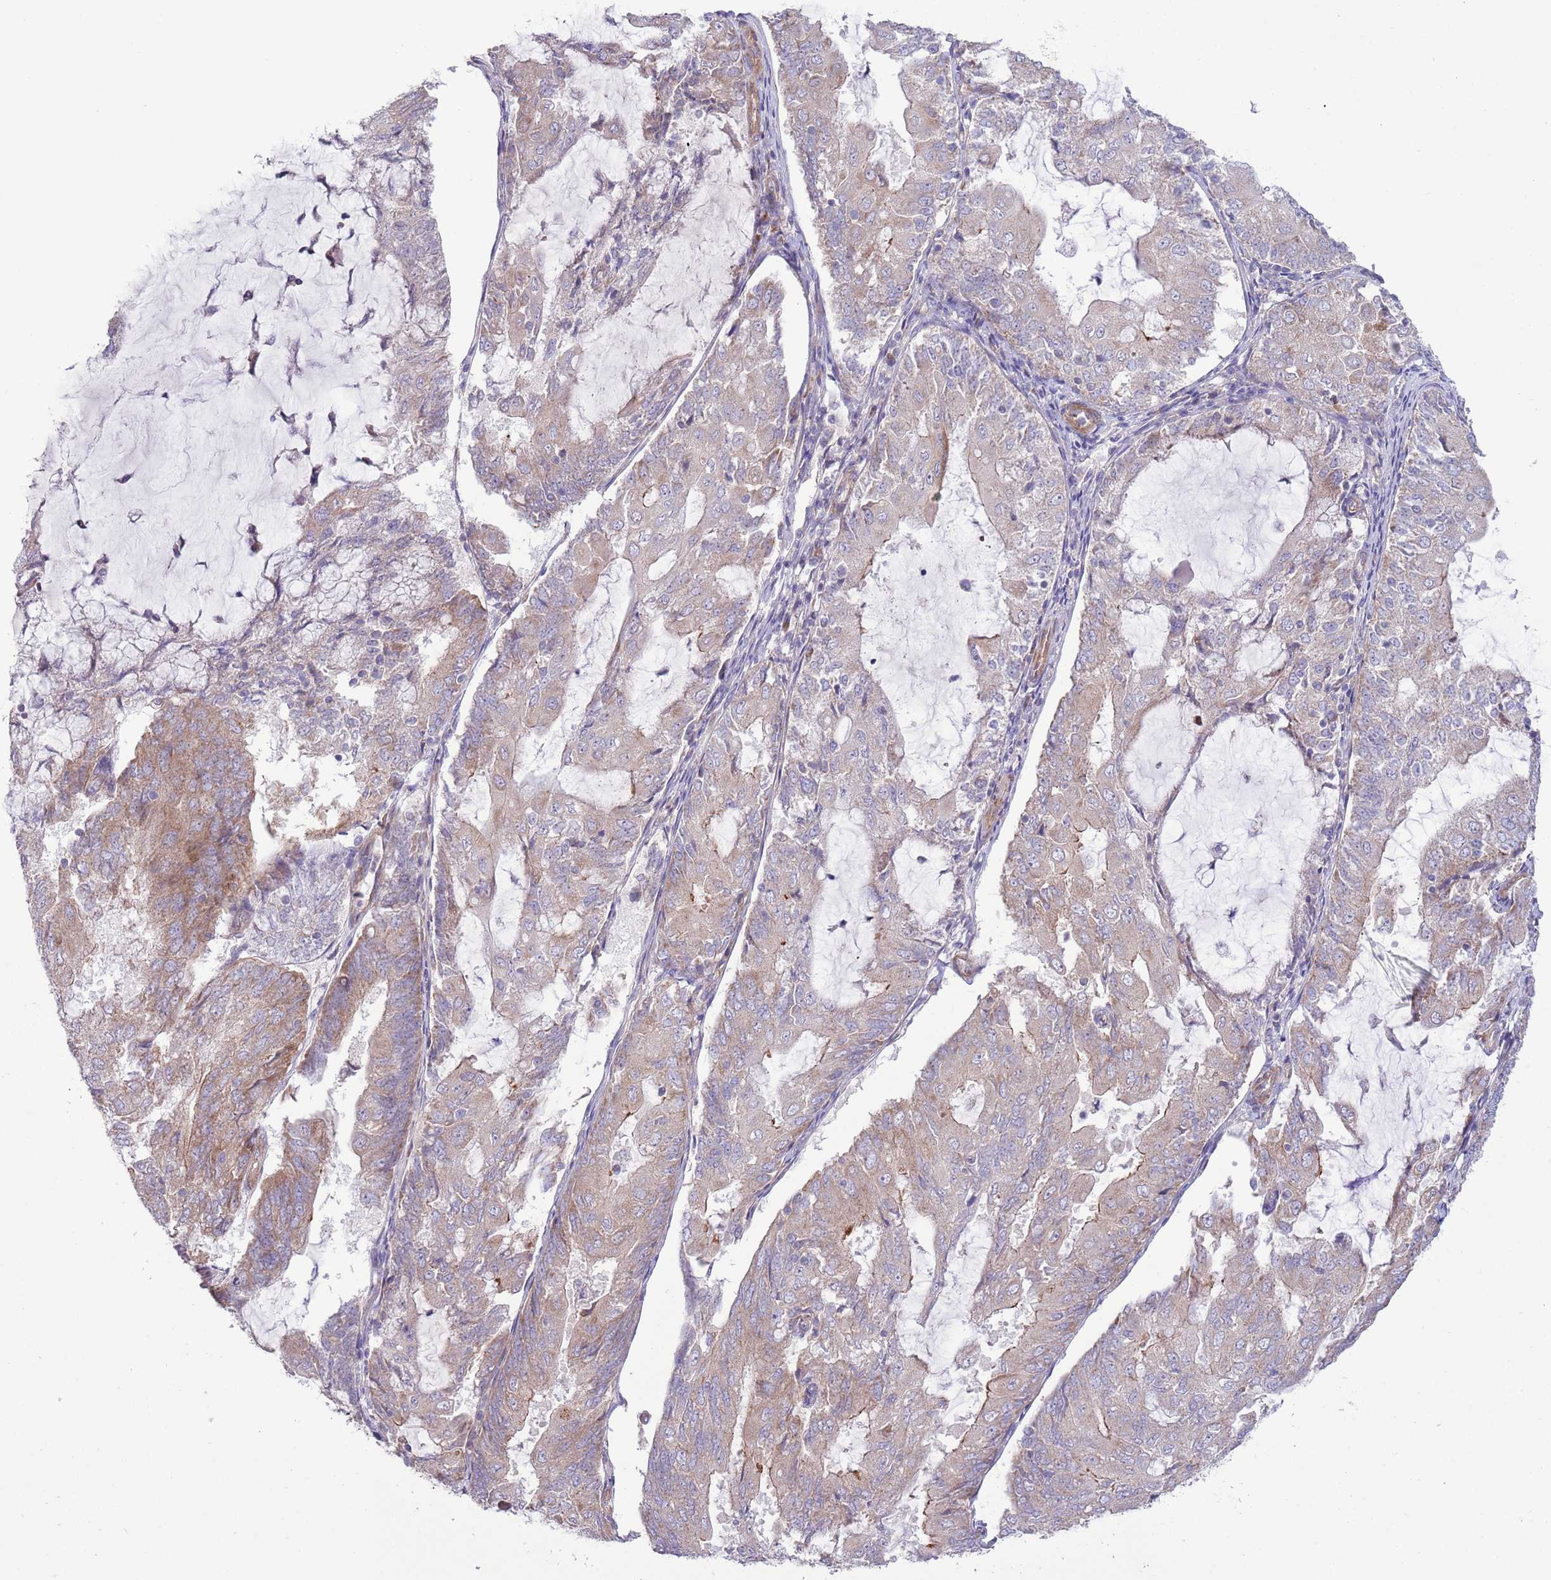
{"staining": {"intensity": "weak", "quantity": ">75%", "location": "cytoplasmic/membranous"}, "tissue": "endometrial cancer", "cell_type": "Tumor cells", "image_type": "cancer", "snomed": [{"axis": "morphology", "description": "Adenocarcinoma, NOS"}, {"axis": "topography", "description": "Endometrium"}], "caption": "There is low levels of weak cytoplasmic/membranous staining in tumor cells of endometrial adenocarcinoma, as demonstrated by immunohistochemical staining (brown color).", "gene": "TOMM5", "patient": {"sex": "female", "age": 81}}